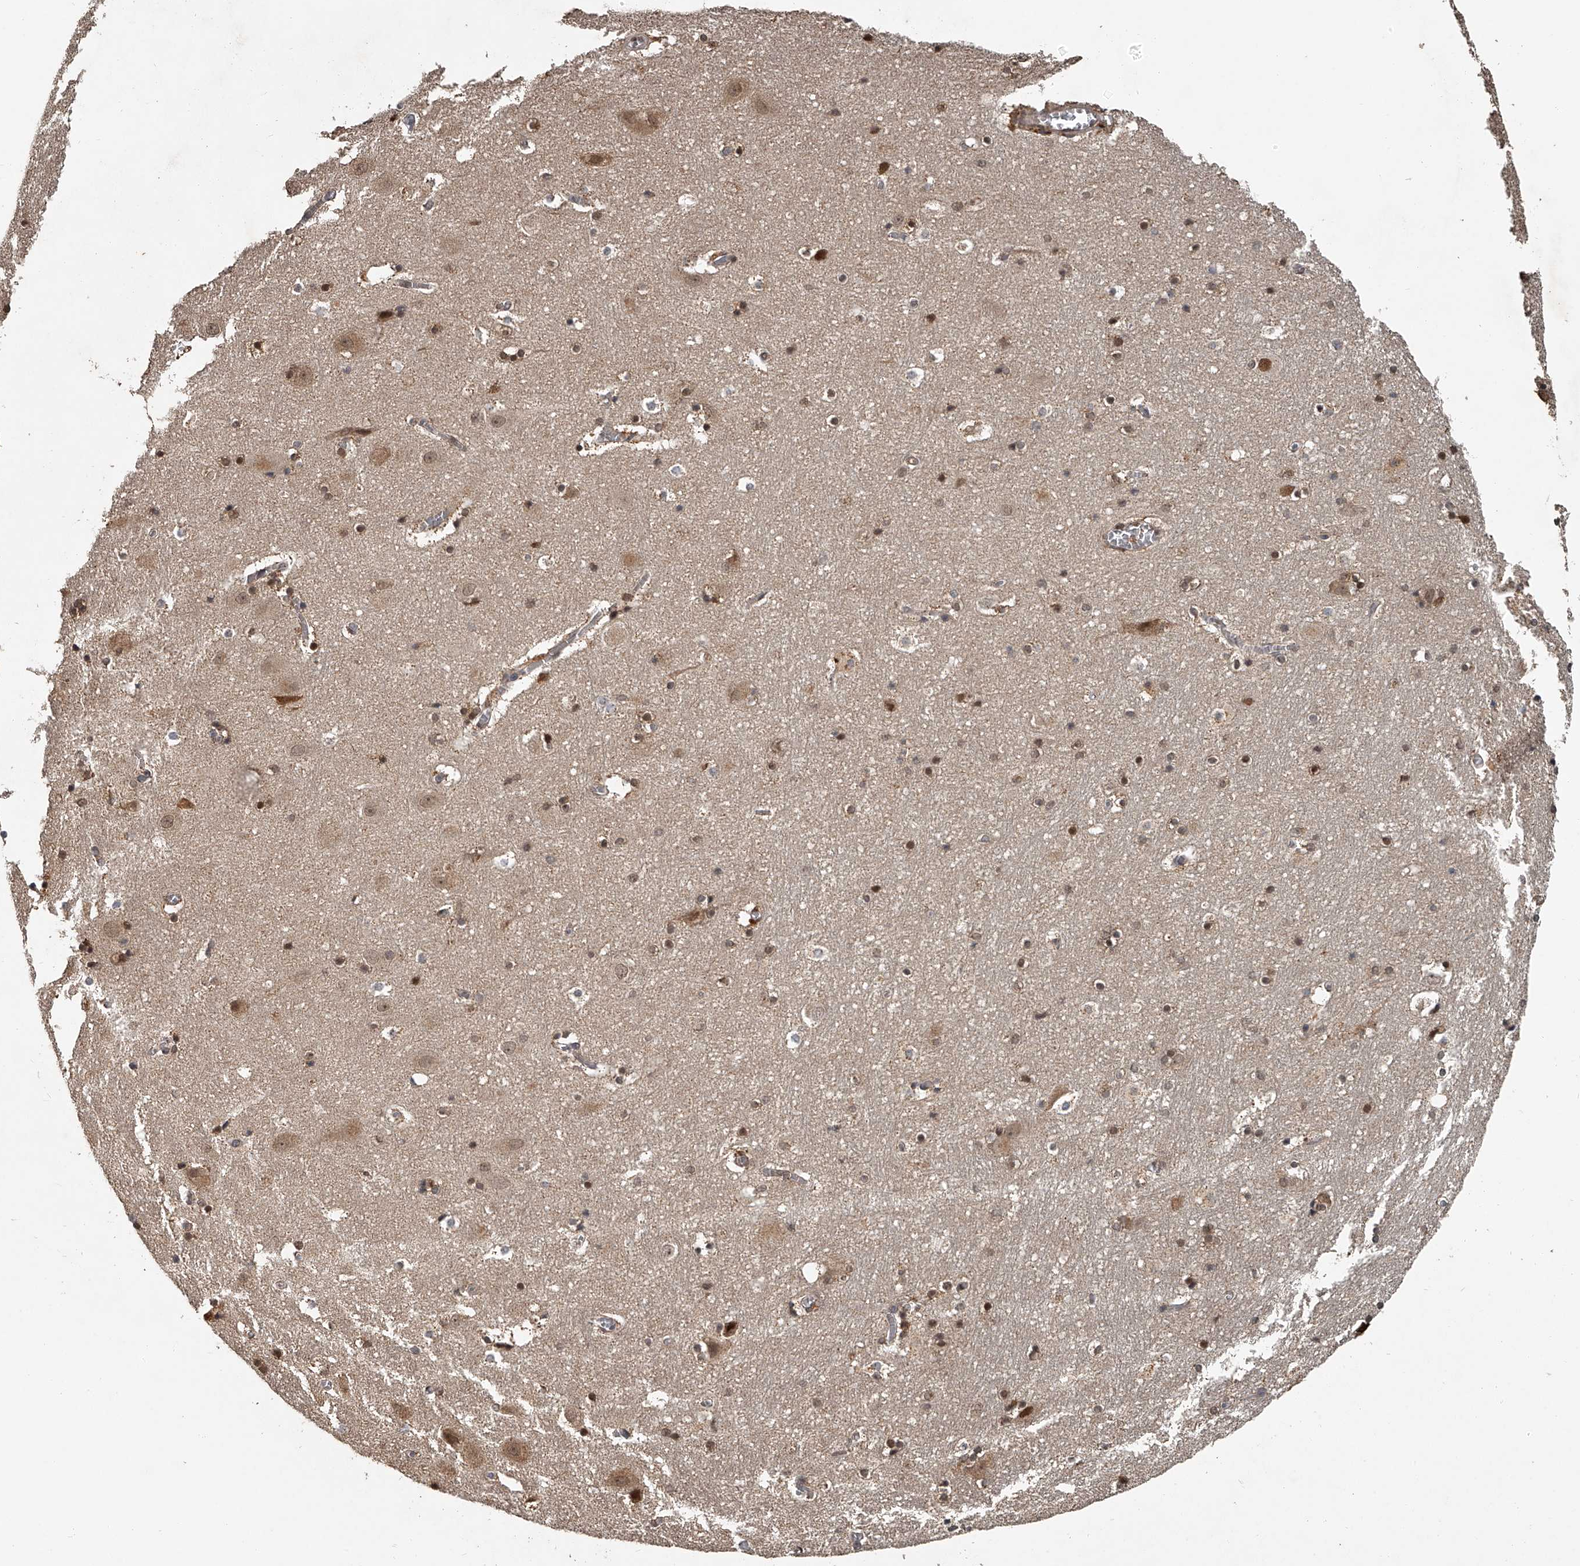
{"staining": {"intensity": "moderate", "quantity": "25%-75%", "location": "cytoplasmic/membranous,nuclear"}, "tissue": "hippocampus", "cell_type": "Glial cells", "image_type": "normal", "snomed": [{"axis": "morphology", "description": "Normal tissue, NOS"}, {"axis": "topography", "description": "Hippocampus"}], "caption": "The photomicrograph reveals immunohistochemical staining of normal hippocampus. There is moderate cytoplasmic/membranous,nuclear positivity is appreciated in about 25%-75% of glial cells. (Stains: DAB in brown, nuclei in blue, Microscopy: brightfield microscopy at high magnification).", "gene": "PLEKHG1", "patient": {"sex": "male", "age": 45}}